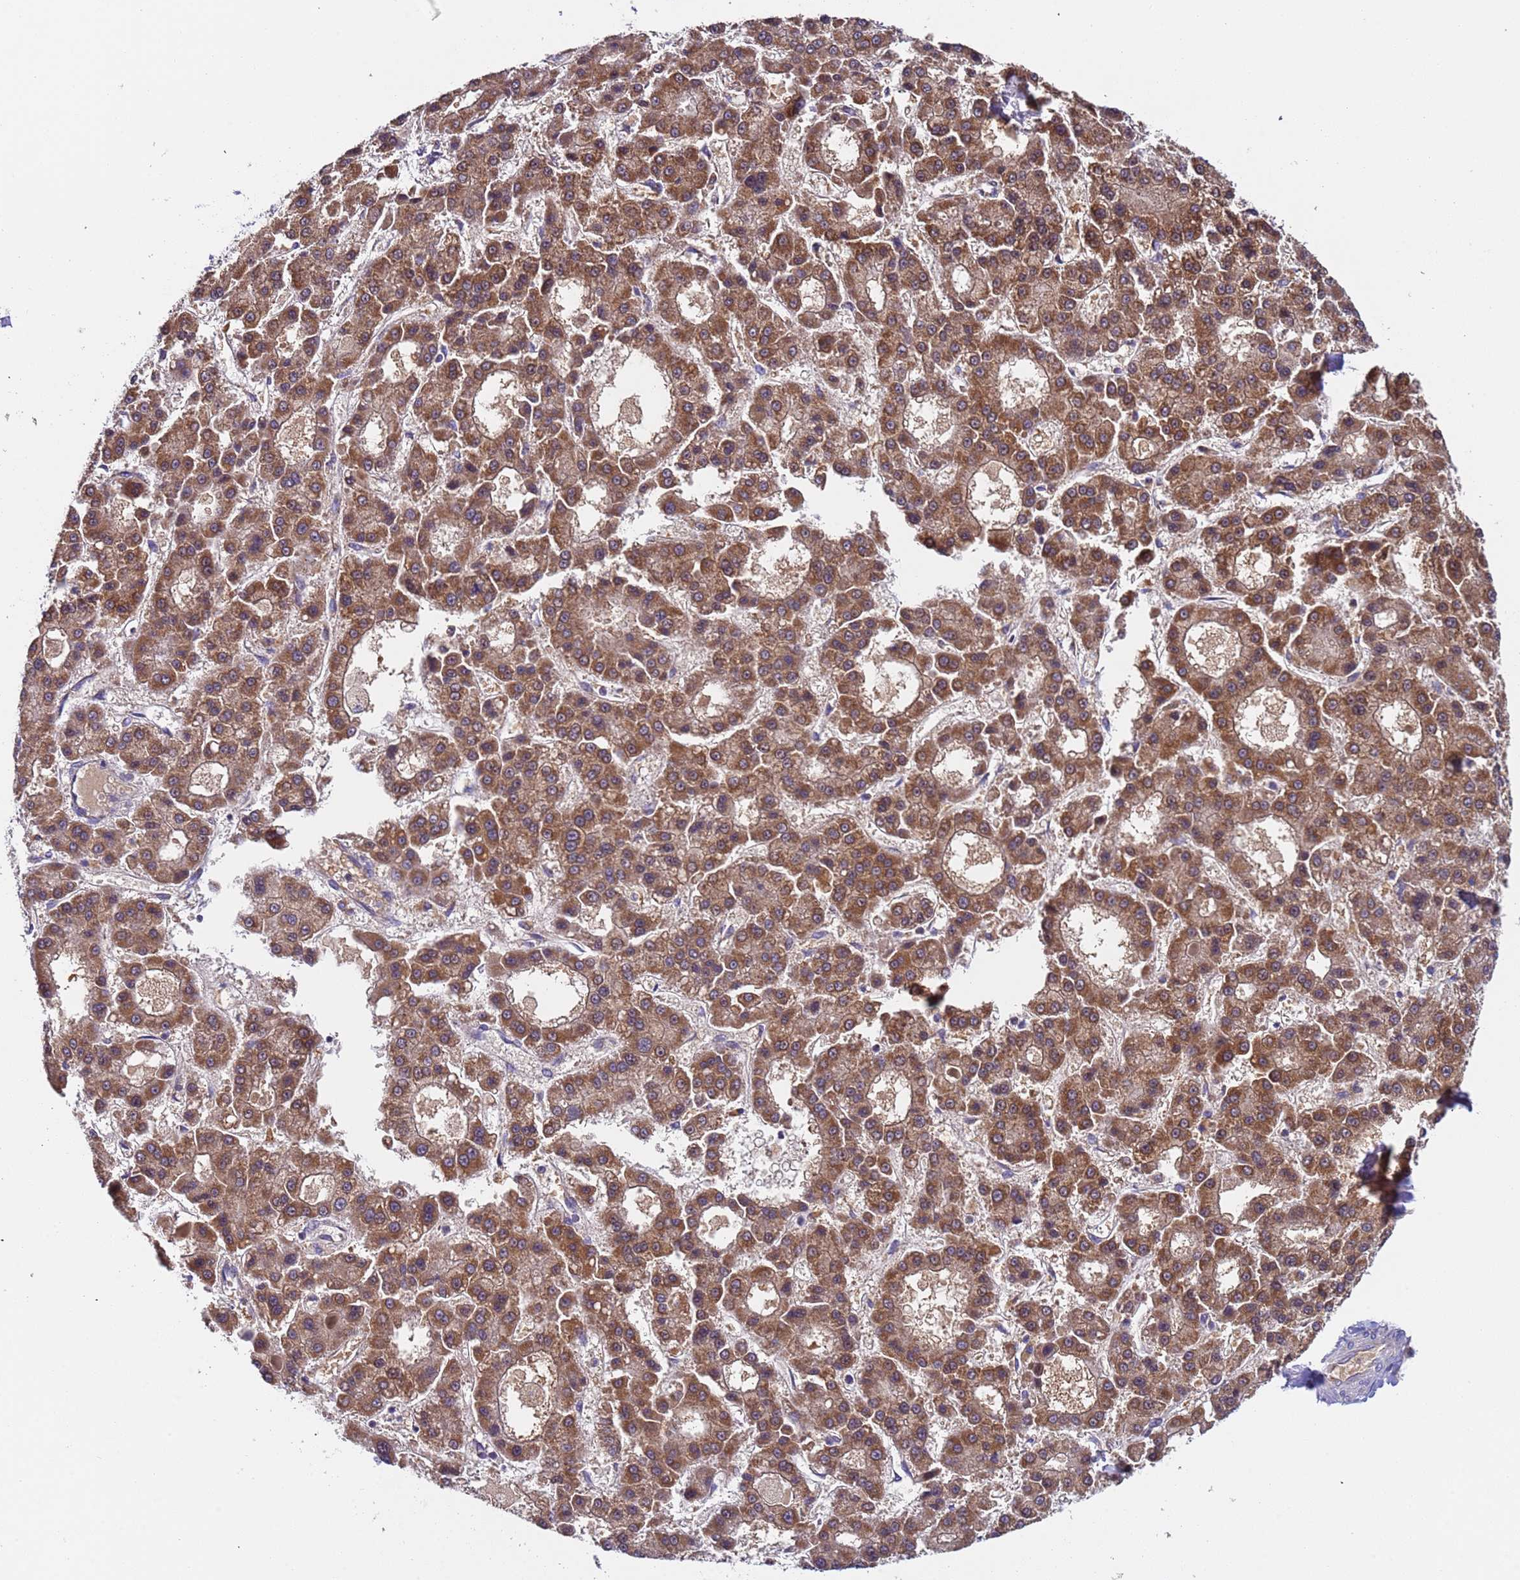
{"staining": {"intensity": "moderate", "quantity": ">75%", "location": "cytoplasmic/membranous"}, "tissue": "liver cancer", "cell_type": "Tumor cells", "image_type": "cancer", "snomed": [{"axis": "morphology", "description": "Carcinoma, Hepatocellular, NOS"}, {"axis": "topography", "description": "Liver"}], "caption": "Protein analysis of liver hepatocellular carcinoma tissue shows moderate cytoplasmic/membranous staining in about >75% of tumor cells.", "gene": "TMEM126A", "patient": {"sex": "male", "age": 70}}